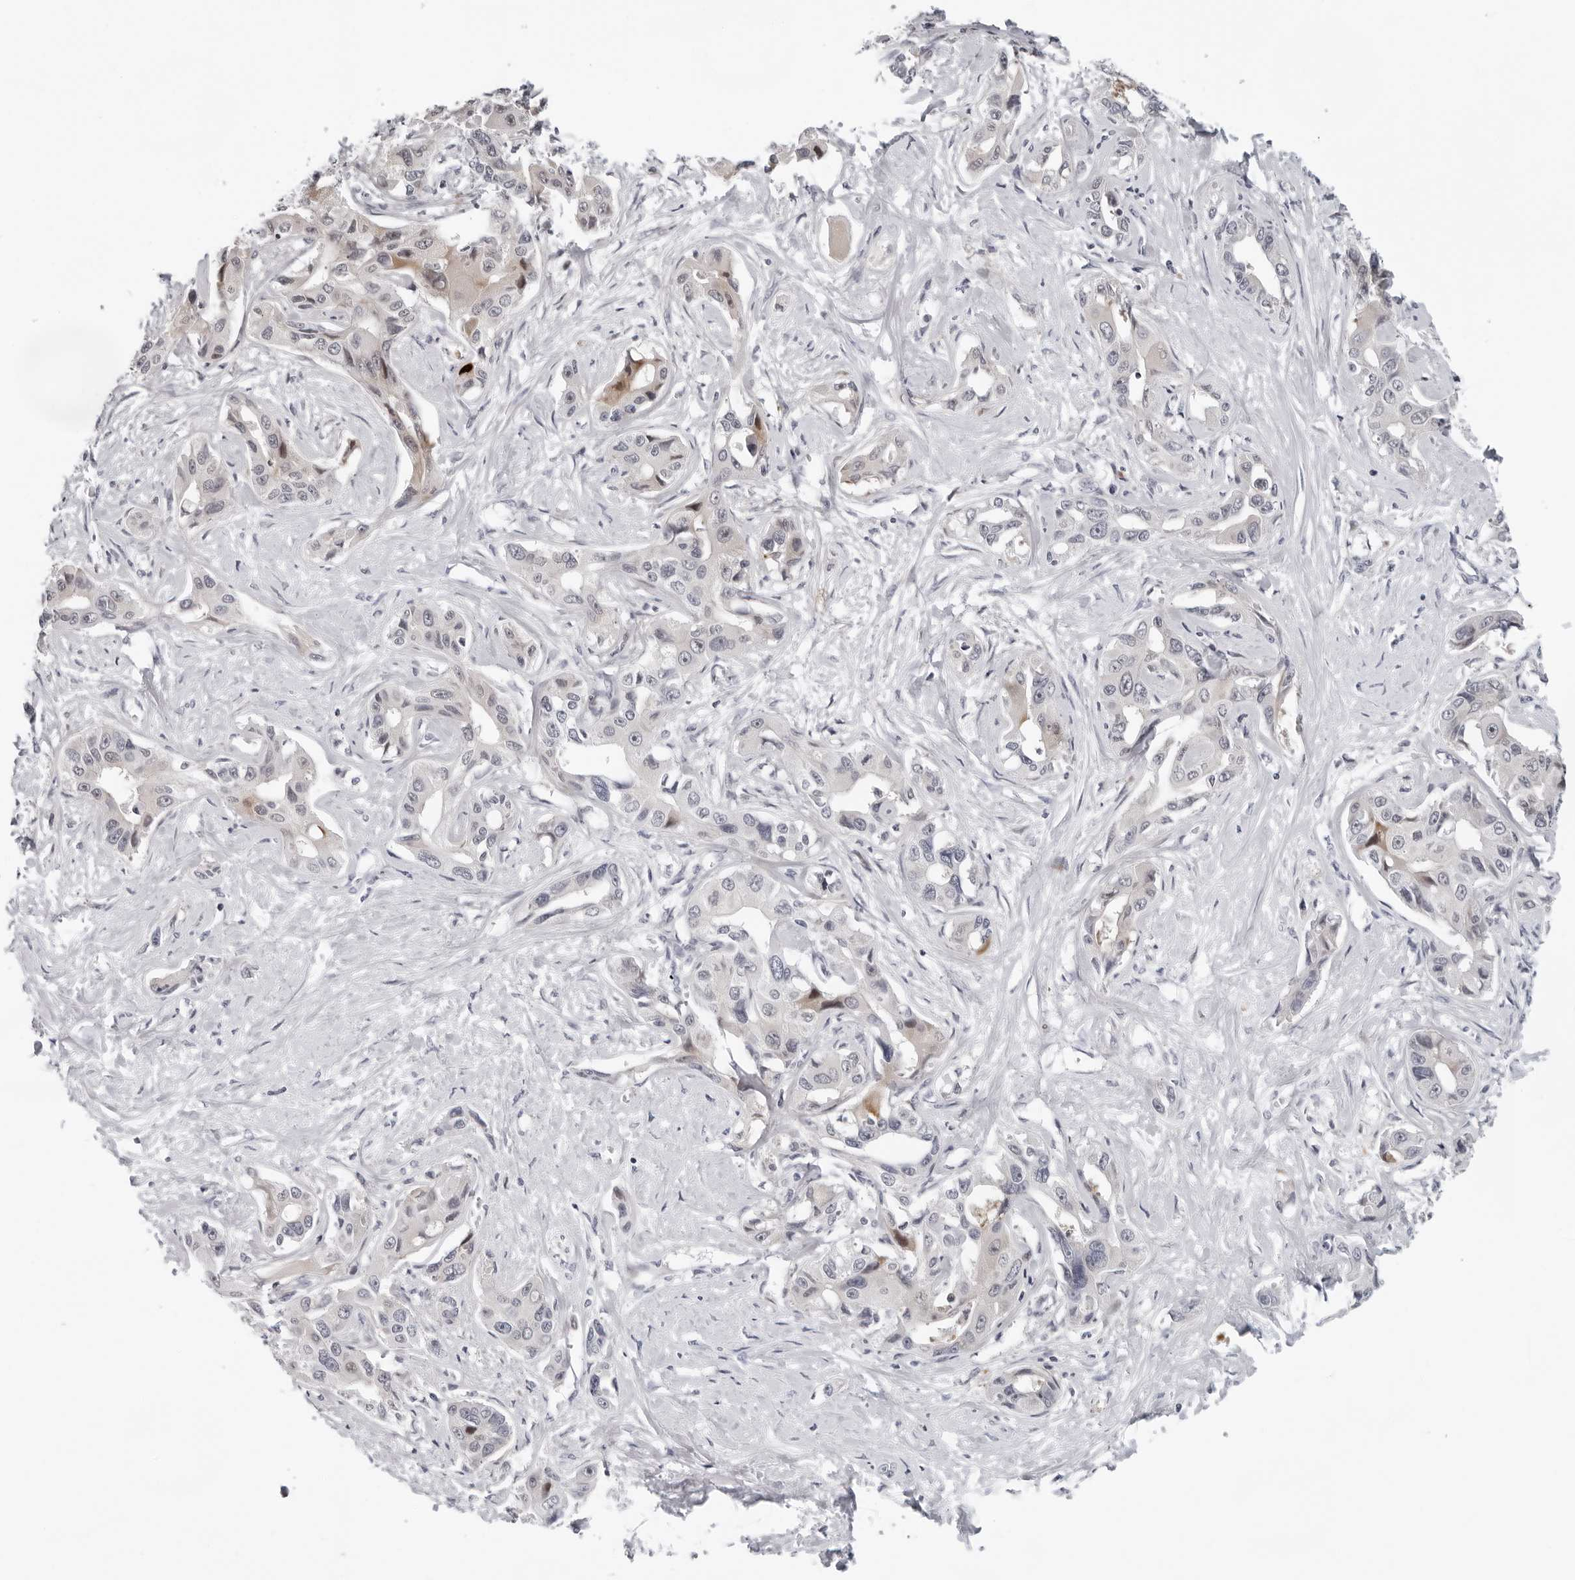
{"staining": {"intensity": "negative", "quantity": "none", "location": "none"}, "tissue": "liver cancer", "cell_type": "Tumor cells", "image_type": "cancer", "snomed": [{"axis": "morphology", "description": "Cholangiocarcinoma"}, {"axis": "topography", "description": "Liver"}], "caption": "Immunohistochemistry of liver cholangiocarcinoma demonstrates no expression in tumor cells.", "gene": "PIP4K2C", "patient": {"sex": "male", "age": 59}}